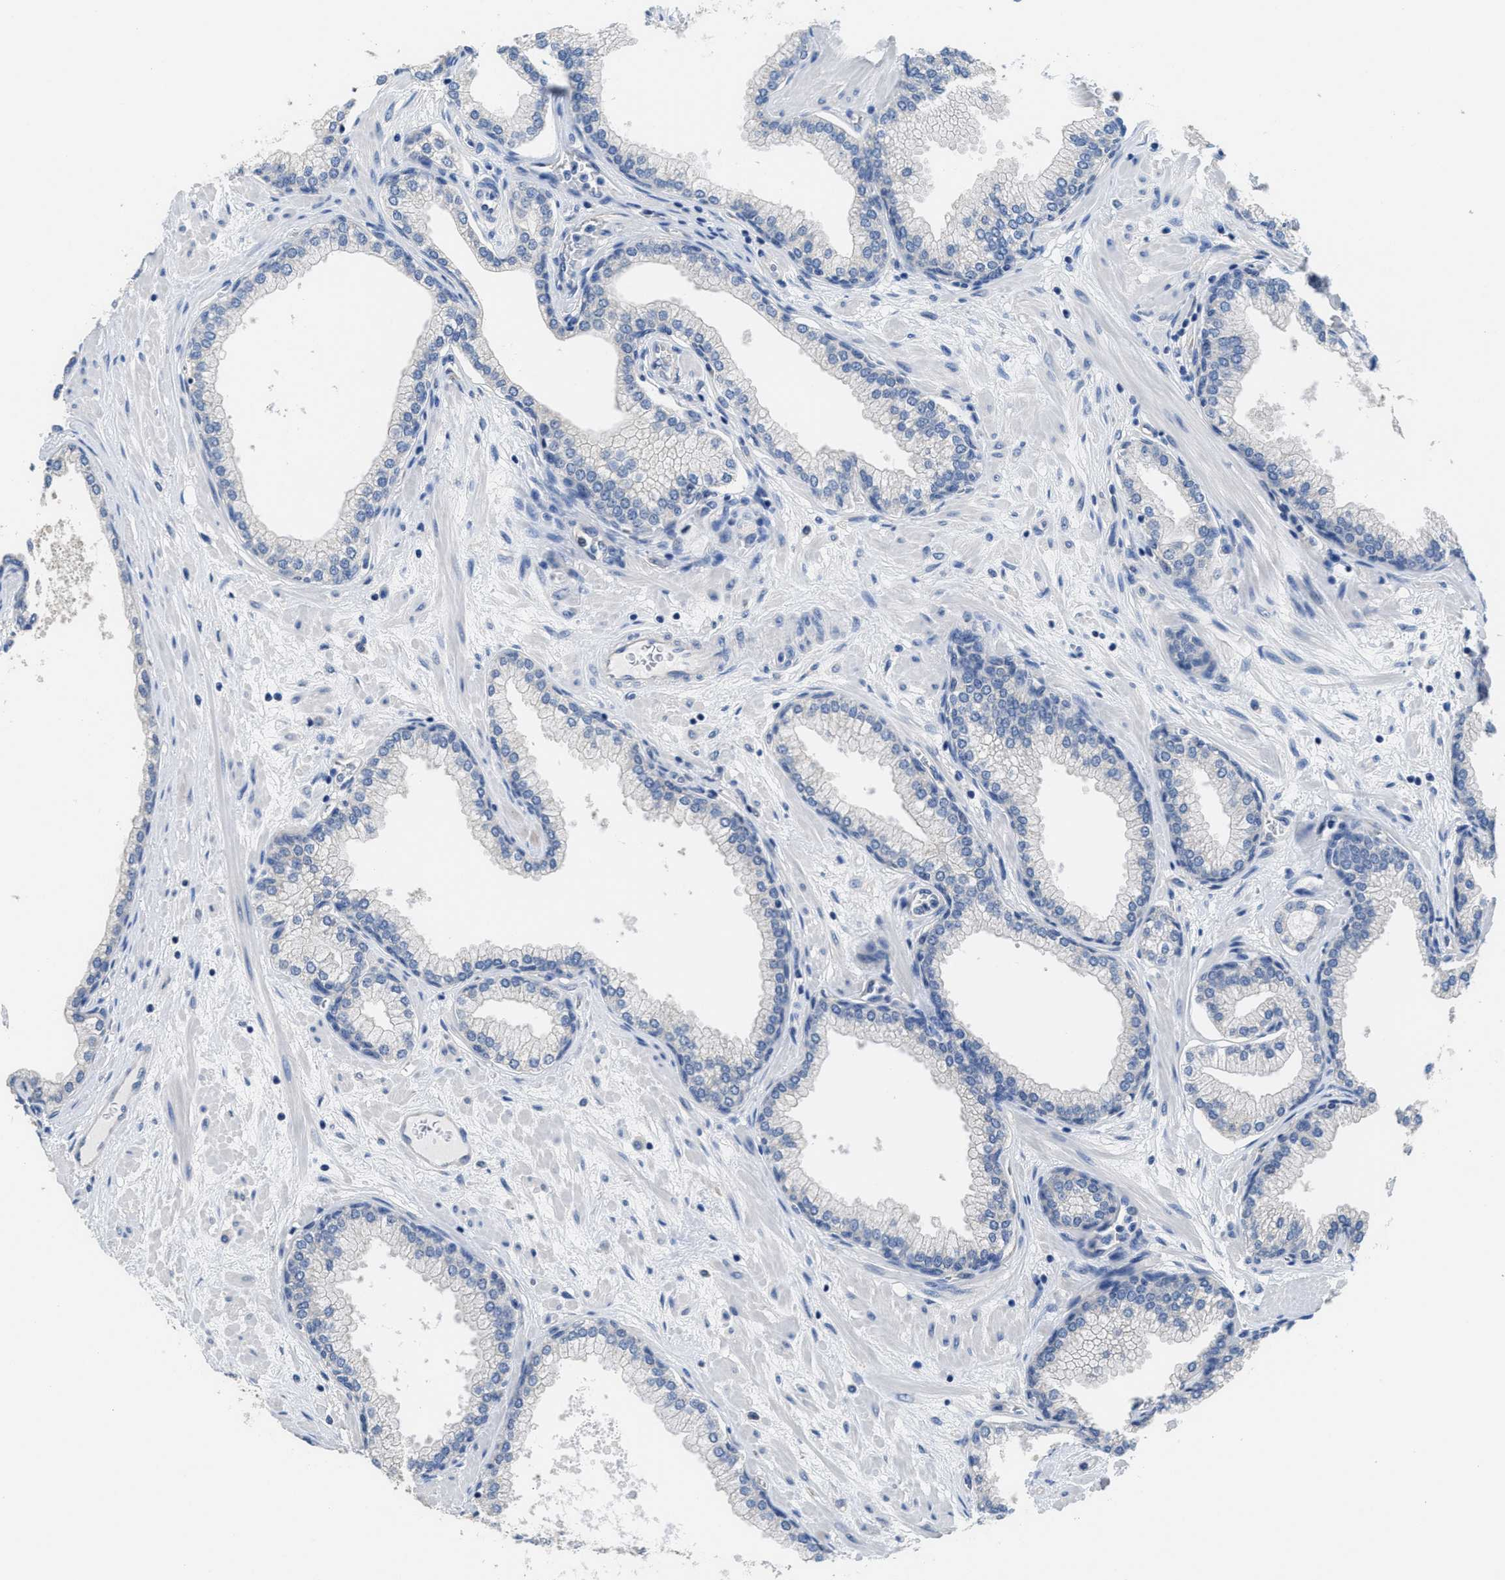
{"staining": {"intensity": "negative", "quantity": "none", "location": "none"}, "tissue": "prostate", "cell_type": "Glandular cells", "image_type": "normal", "snomed": [{"axis": "morphology", "description": "Normal tissue, NOS"}, {"axis": "morphology", "description": "Urothelial carcinoma, Low grade"}, {"axis": "topography", "description": "Urinary bladder"}, {"axis": "topography", "description": "Prostate"}], "caption": "Glandular cells show no significant protein positivity in benign prostate. (DAB immunohistochemistry, high magnification).", "gene": "CA9", "patient": {"sex": "male", "age": 60}}